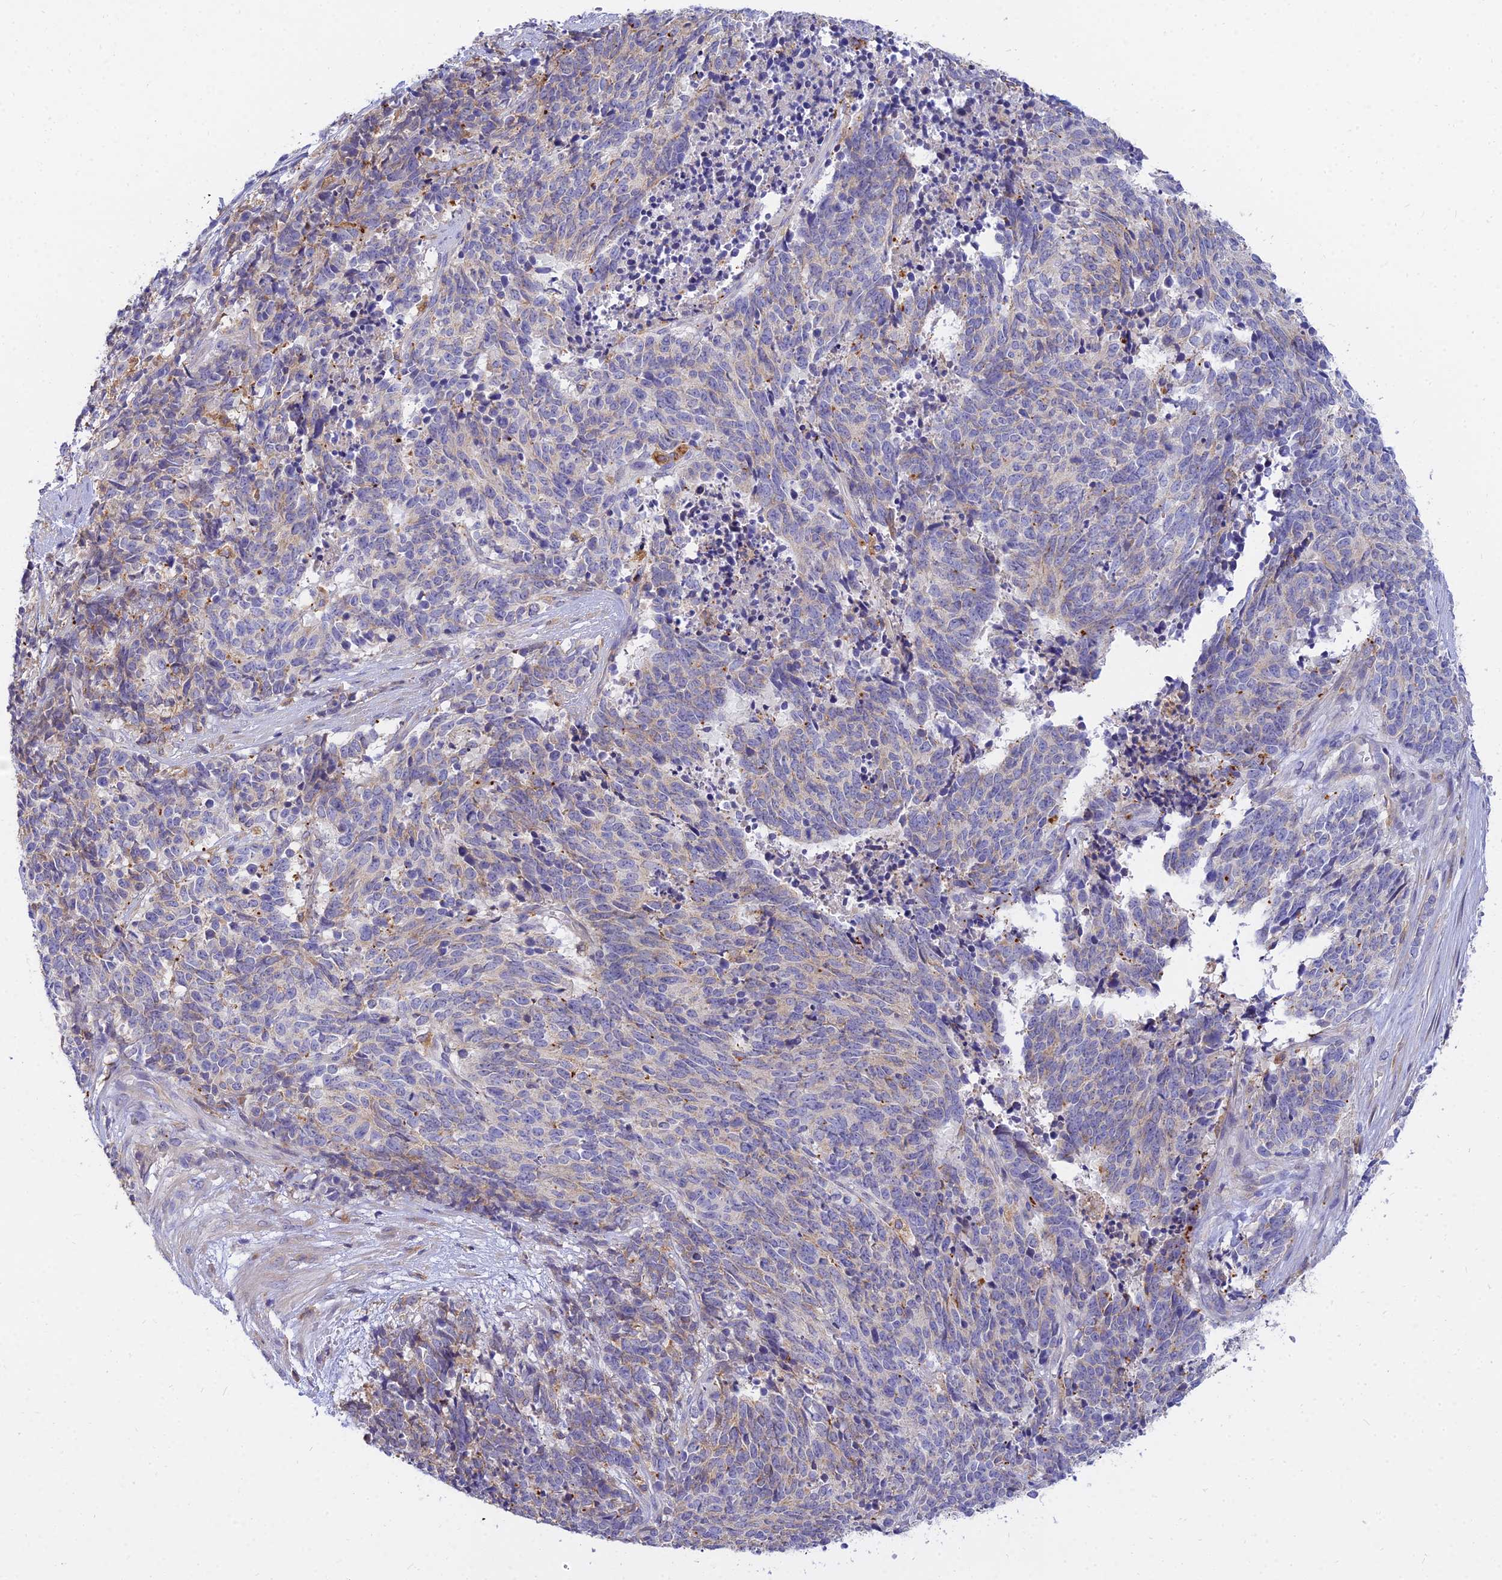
{"staining": {"intensity": "weak", "quantity": "<25%", "location": "cytoplasmic/membranous"}, "tissue": "cervical cancer", "cell_type": "Tumor cells", "image_type": "cancer", "snomed": [{"axis": "morphology", "description": "Squamous cell carcinoma, NOS"}, {"axis": "topography", "description": "Cervix"}], "caption": "Tumor cells show no significant protein expression in squamous cell carcinoma (cervical).", "gene": "ARL8B", "patient": {"sex": "female", "age": 29}}